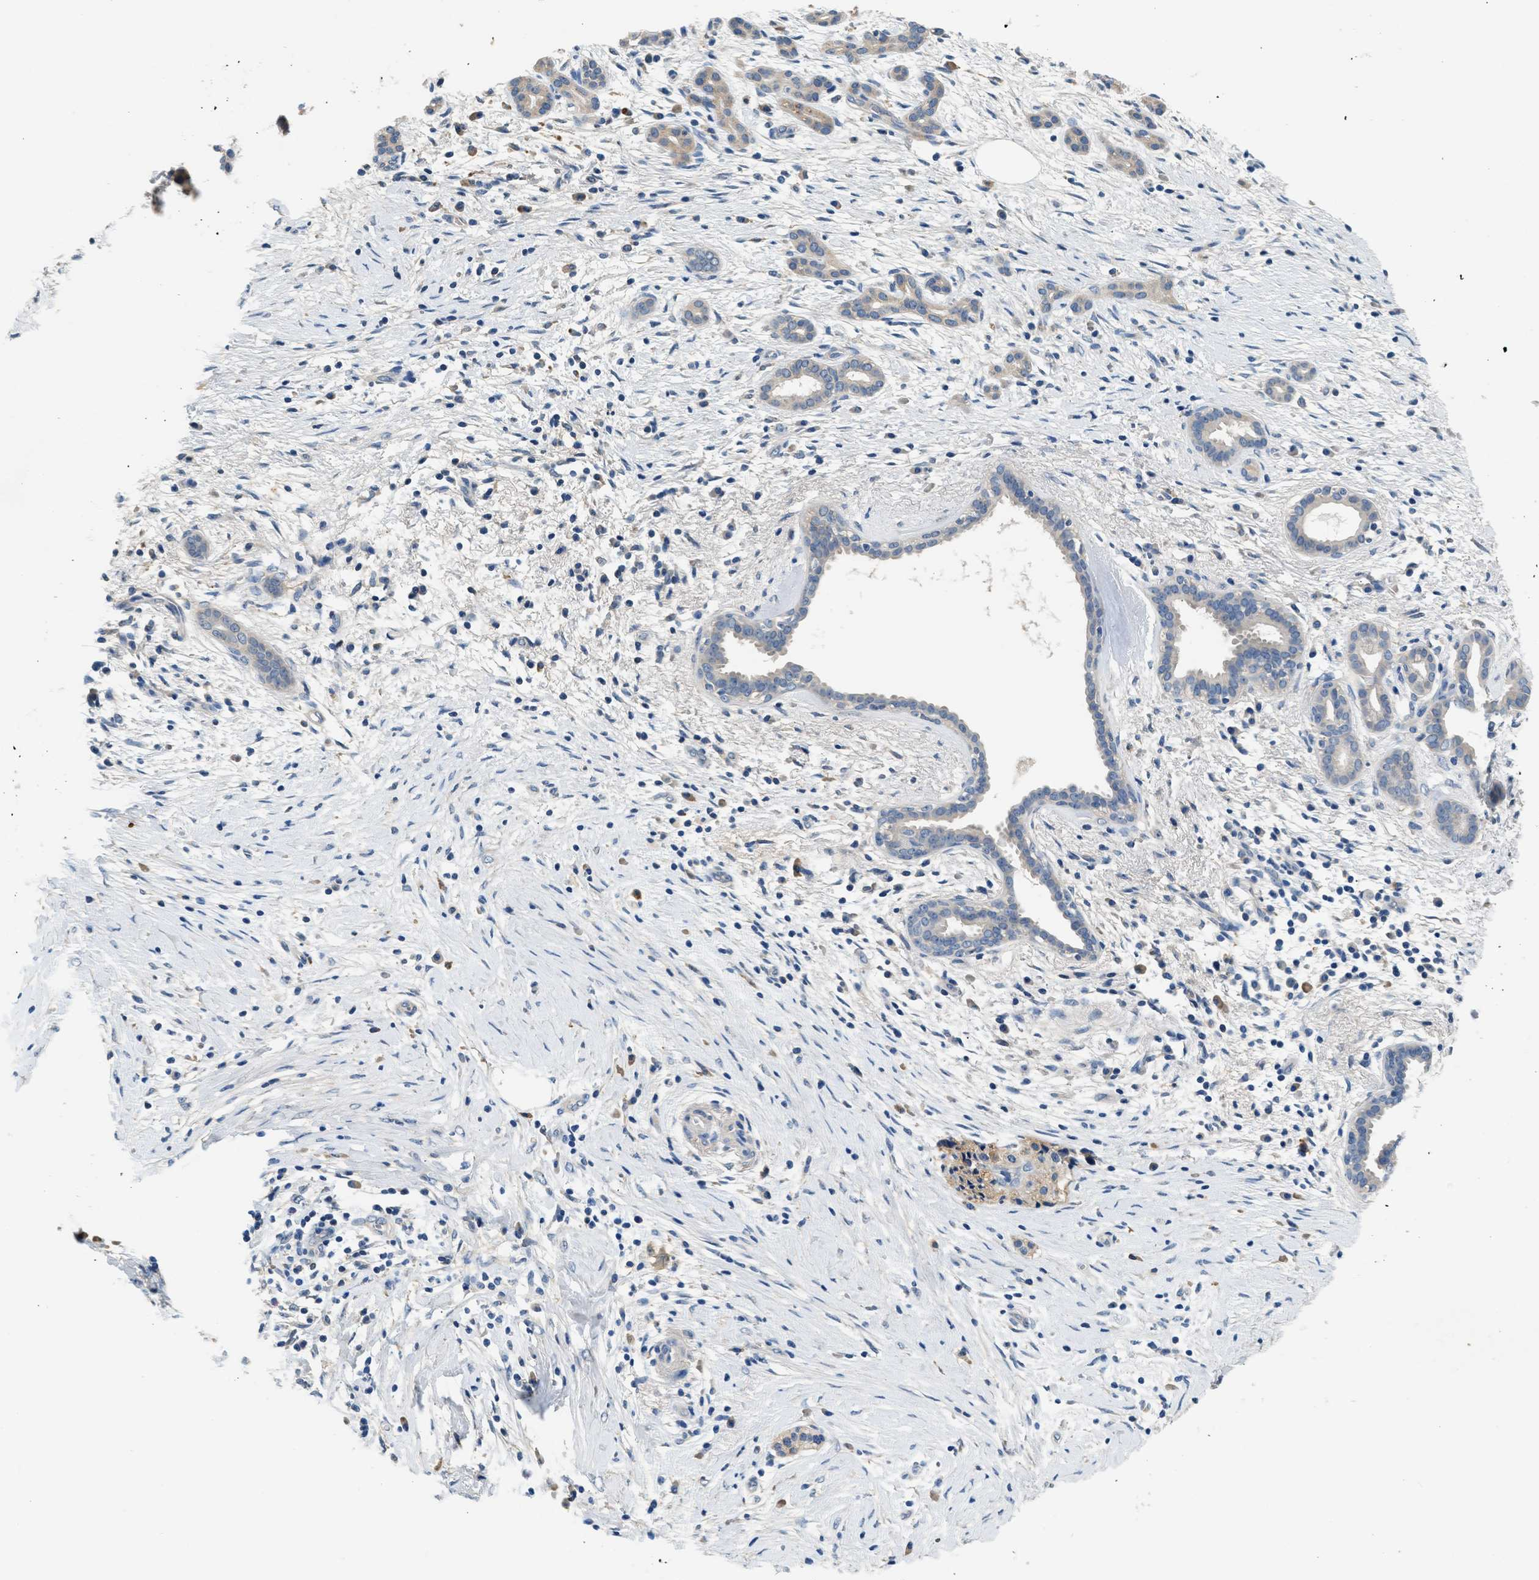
{"staining": {"intensity": "weak", "quantity": "<25%", "location": "cytoplasmic/membranous"}, "tissue": "pancreatic cancer", "cell_type": "Tumor cells", "image_type": "cancer", "snomed": [{"axis": "morphology", "description": "Adenocarcinoma, NOS"}, {"axis": "topography", "description": "Pancreas"}], "caption": "Tumor cells show no significant positivity in pancreatic cancer.", "gene": "RWDD2B", "patient": {"sex": "female", "age": 70}}